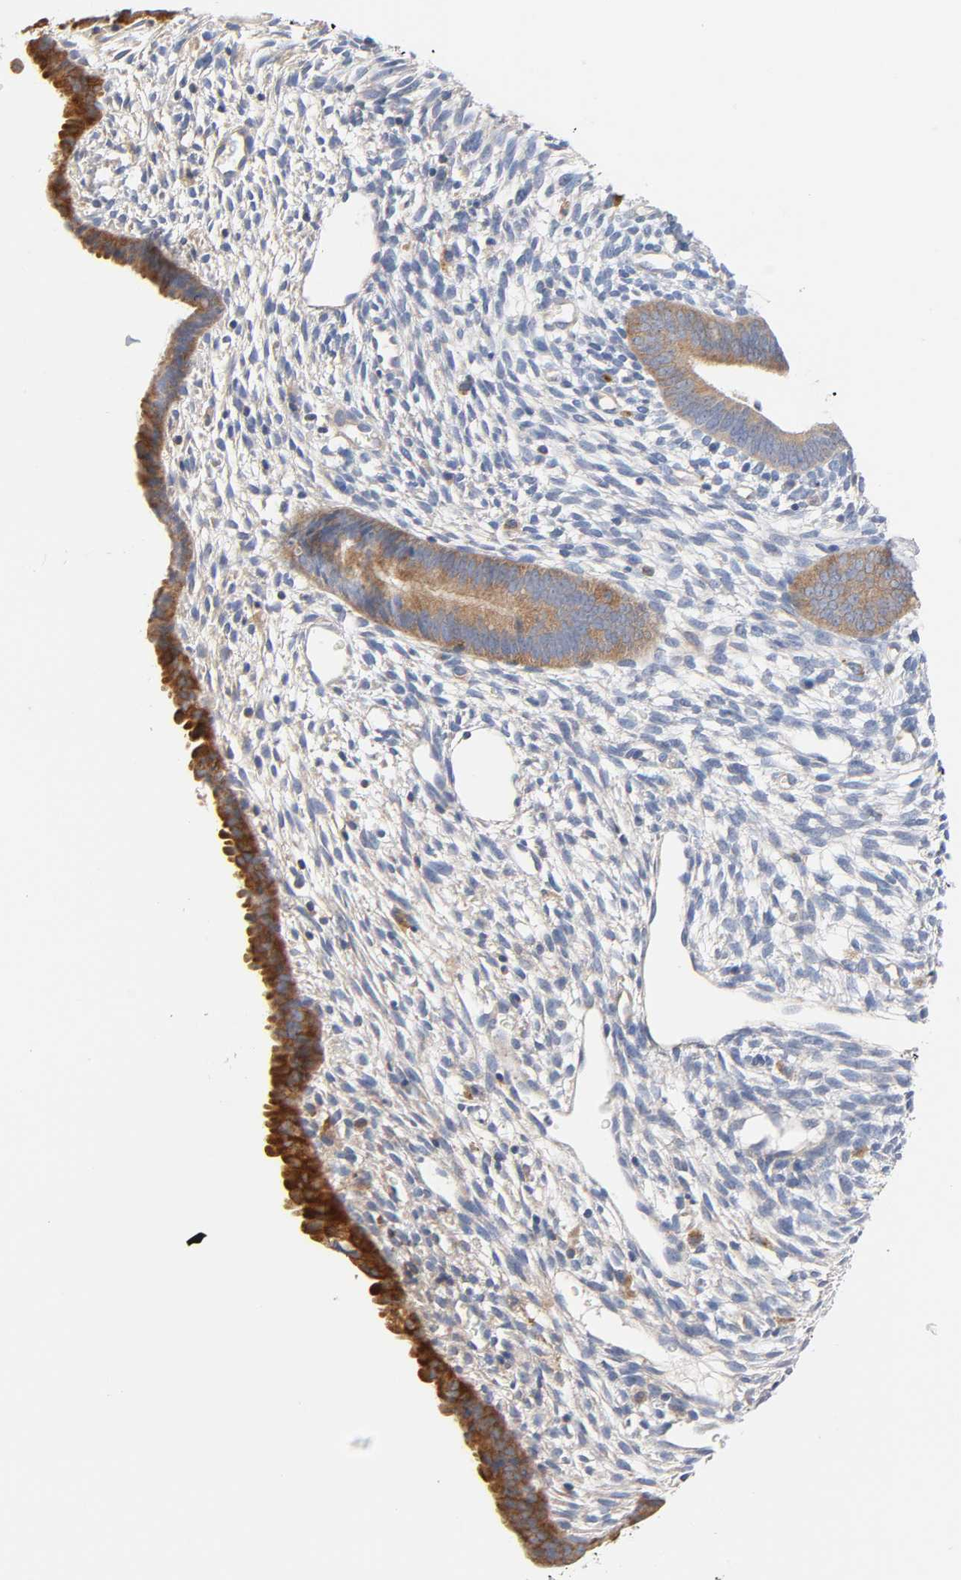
{"staining": {"intensity": "negative", "quantity": "none", "location": "none"}, "tissue": "endometrium", "cell_type": "Cells in endometrial stroma", "image_type": "normal", "snomed": [{"axis": "morphology", "description": "Normal tissue, NOS"}, {"axis": "topography", "description": "Endometrium"}], "caption": "Photomicrograph shows no significant protein expression in cells in endometrial stroma of benign endometrium. (Immunohistochemistry (ihc), brightfield microscopy, high magnification).", "gene": "MALT1", "patient": {"sex": "female", "age": 57}}